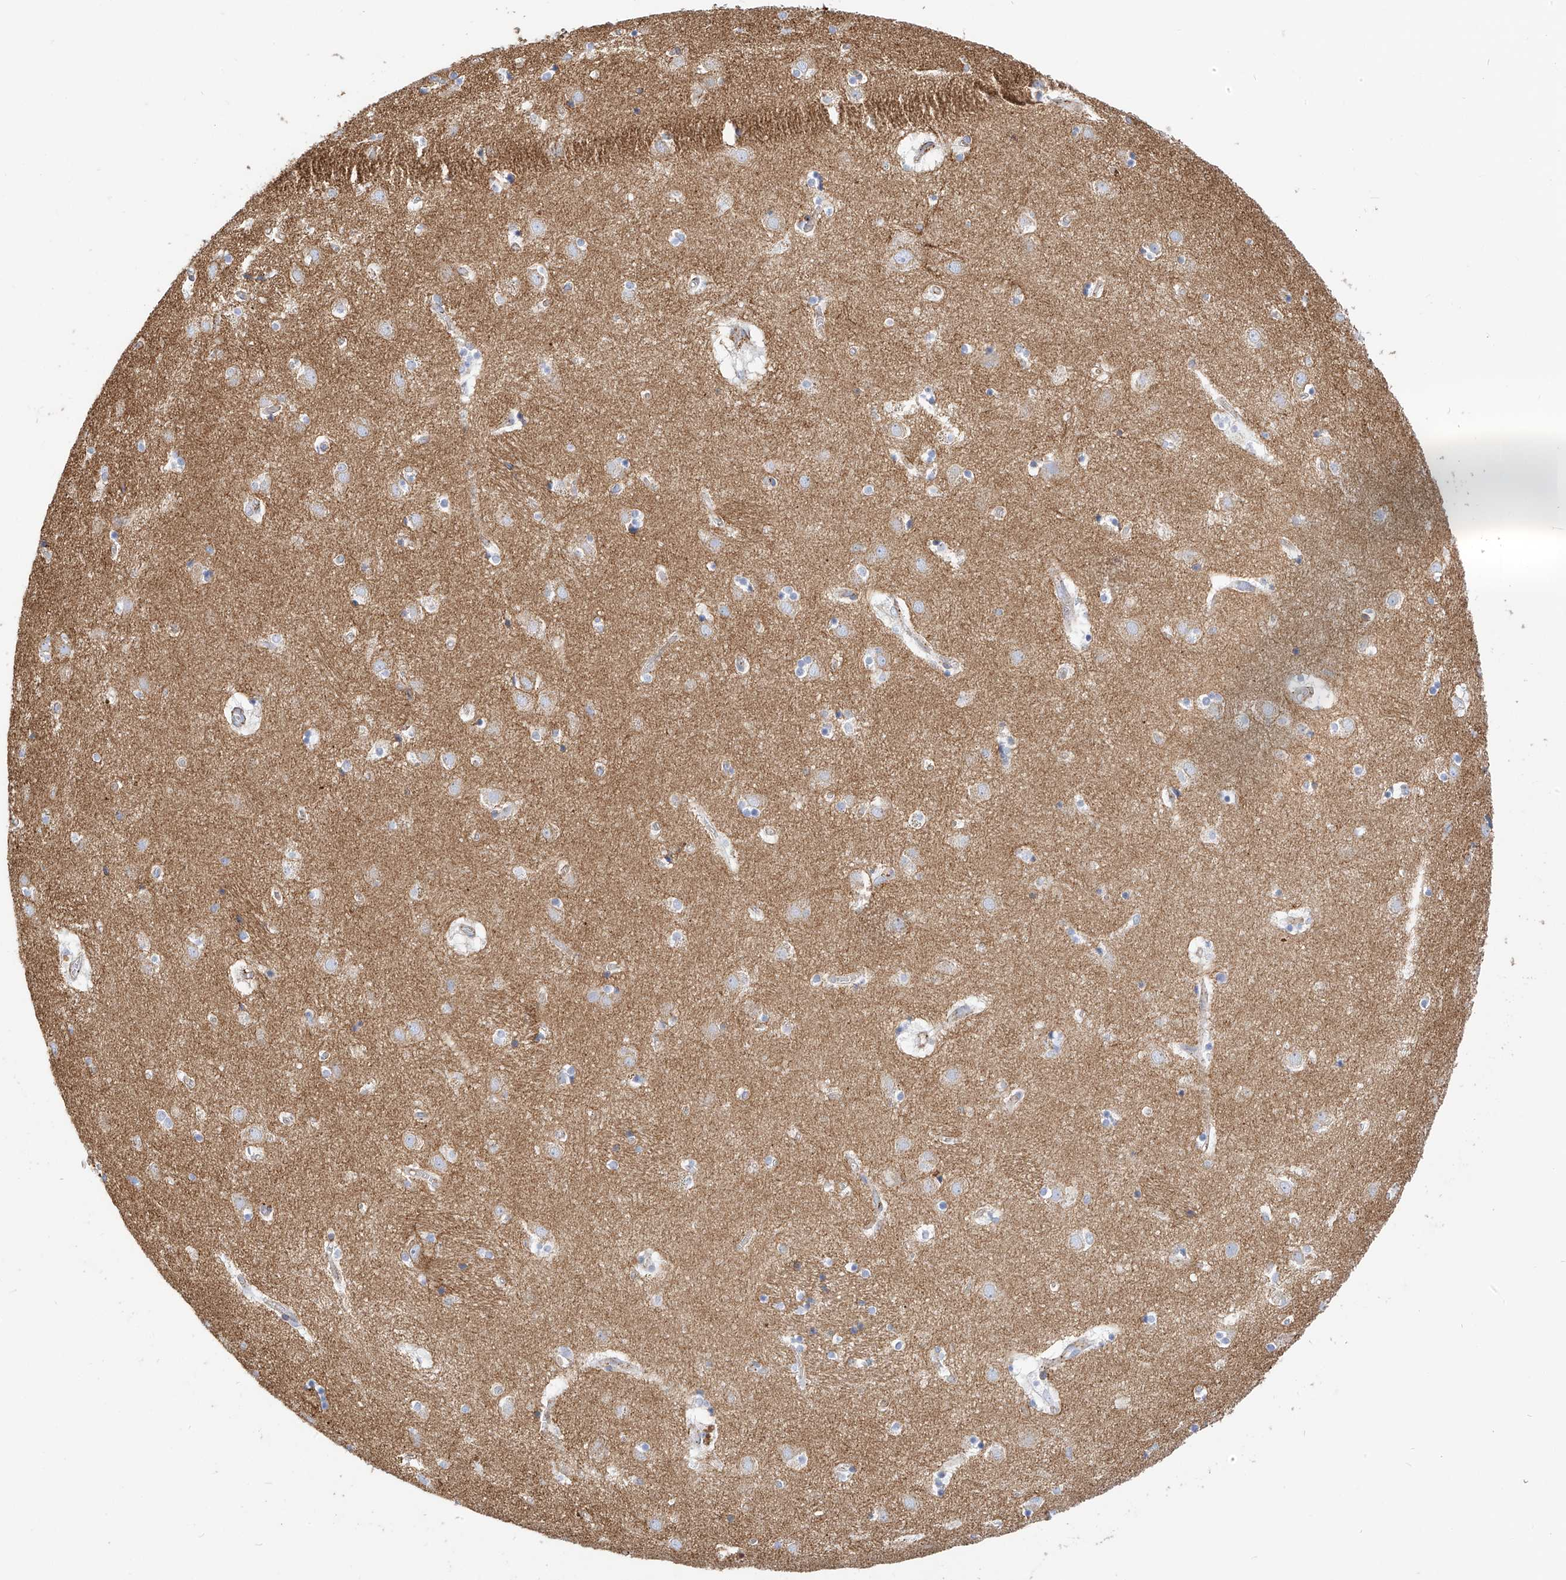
{"staining": {"intensity": "moderate", "quantity": "<25%", "location": "cytoplasmic/membranous"}, "tissue": "caudate", "cell_type": "Glial cells", "image_type": "normal", "snomed": [{"axis": "morphology", "description": "Normal tissue, NOS"}, {"axis": "topography", "description": "Lateral ventricle wall"}], "caption": "DAB (3,3'-diaminobenzidine) immunohistochemical staining of unremarkable human caudate shows moderate cytoplasmic/membranous protein positivity in about <25% of glial cells.", "gene": "TXNDC9", "patient": {"sex": "male", "age": 70}}